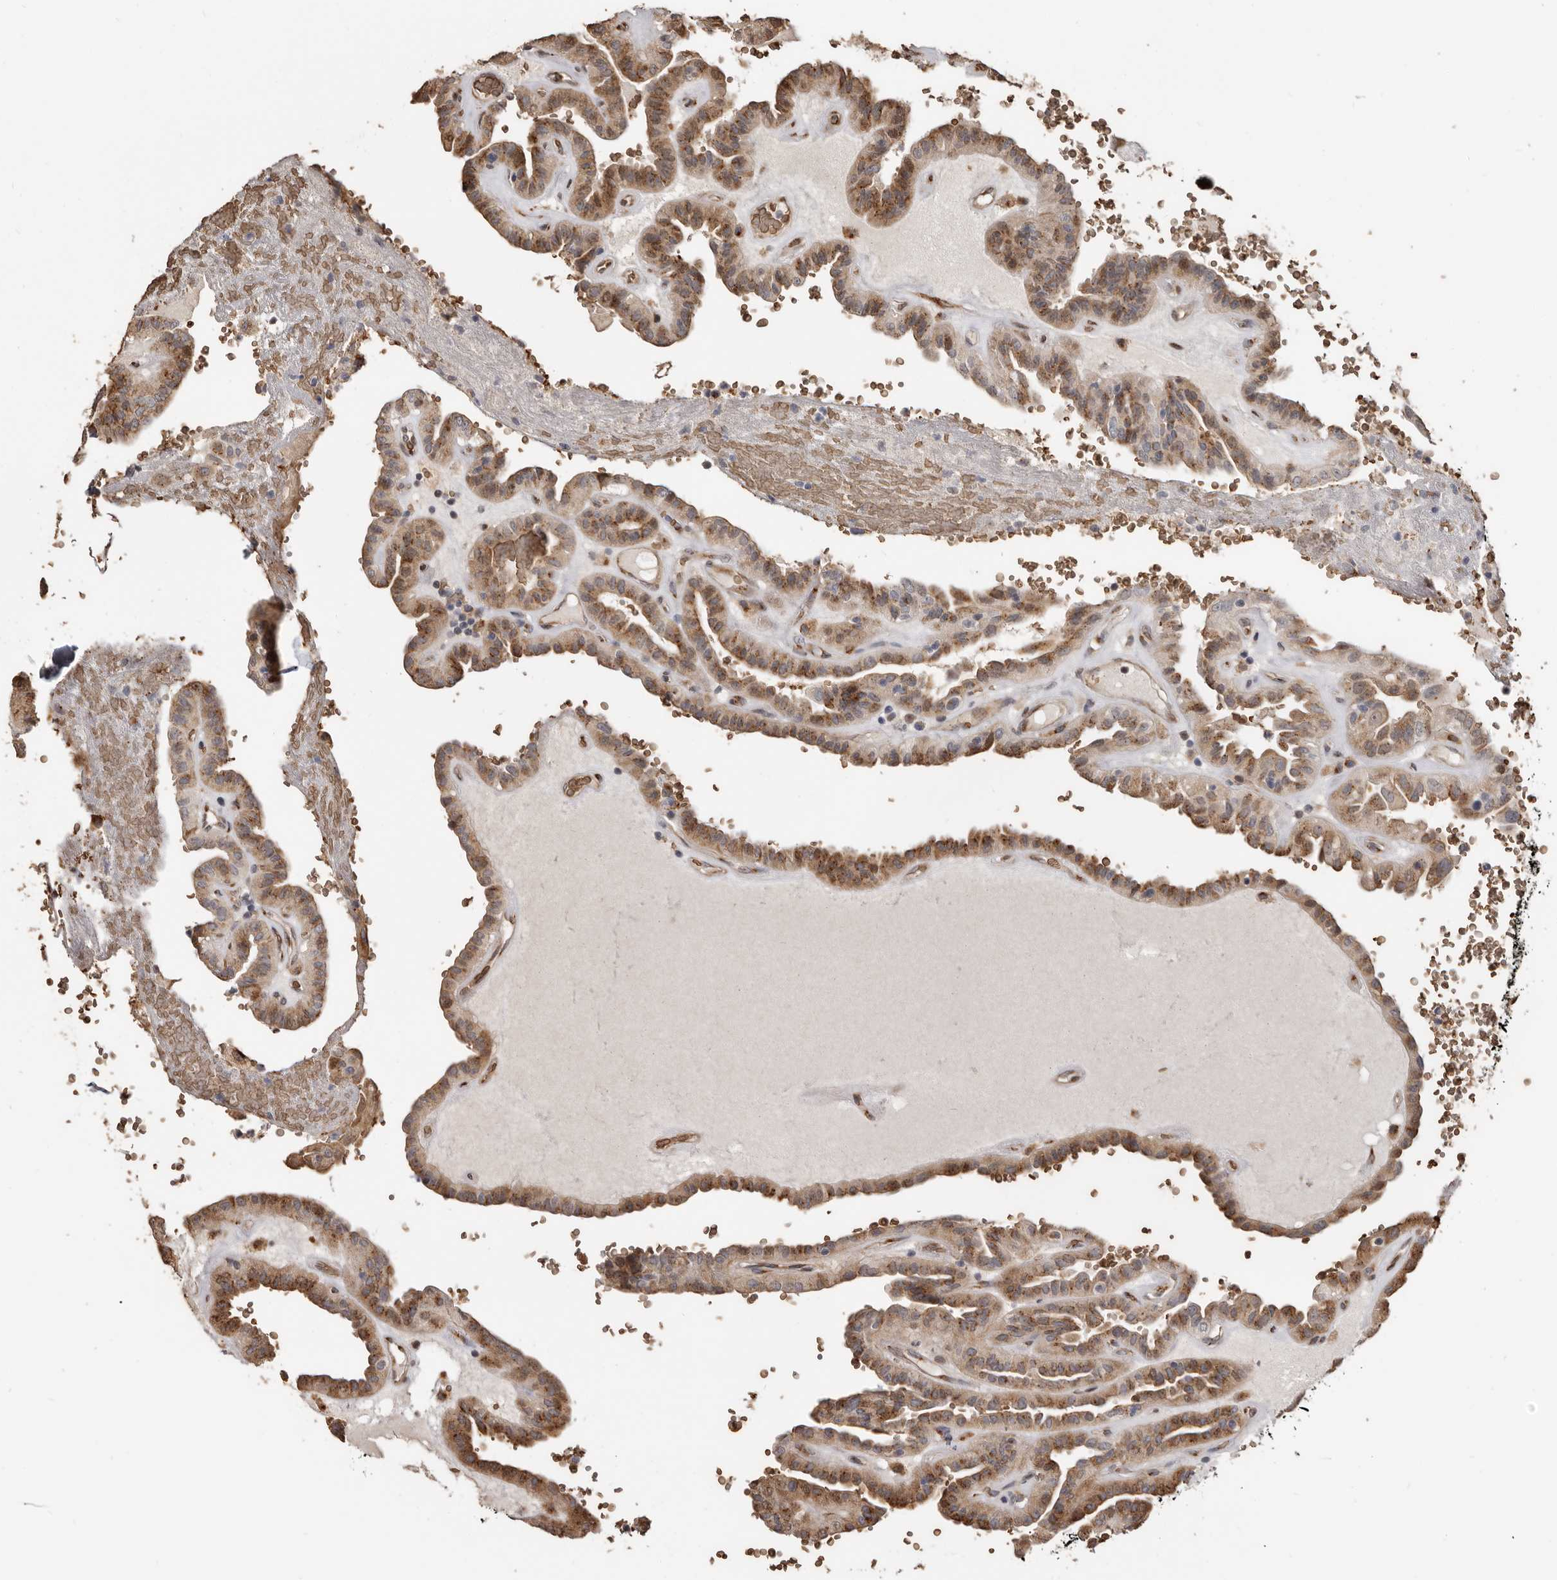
{"staining": {"intensity": "moderate", "quantity": ">75%", "location": "cytoplasmic/membranous"}, "tissue": "thyroid cancer", "cell_type": "Tumor cells", "image_type": "cancer", "snomed": [{"axis": "morphology", "description": "Papillary adenocarcinoma, NOS"}, {"axis": "topography", "description": "Thyroid gland"}], "caption": "A photomicrograph showing moderate cytoplasmic/membranous expression in about >75% of tumor cells in thyroid cancer, as visualized by brown immunohistochemical staining.", "gene": "ENTREP1", "patient": {"sex": "male", "age": 77}}